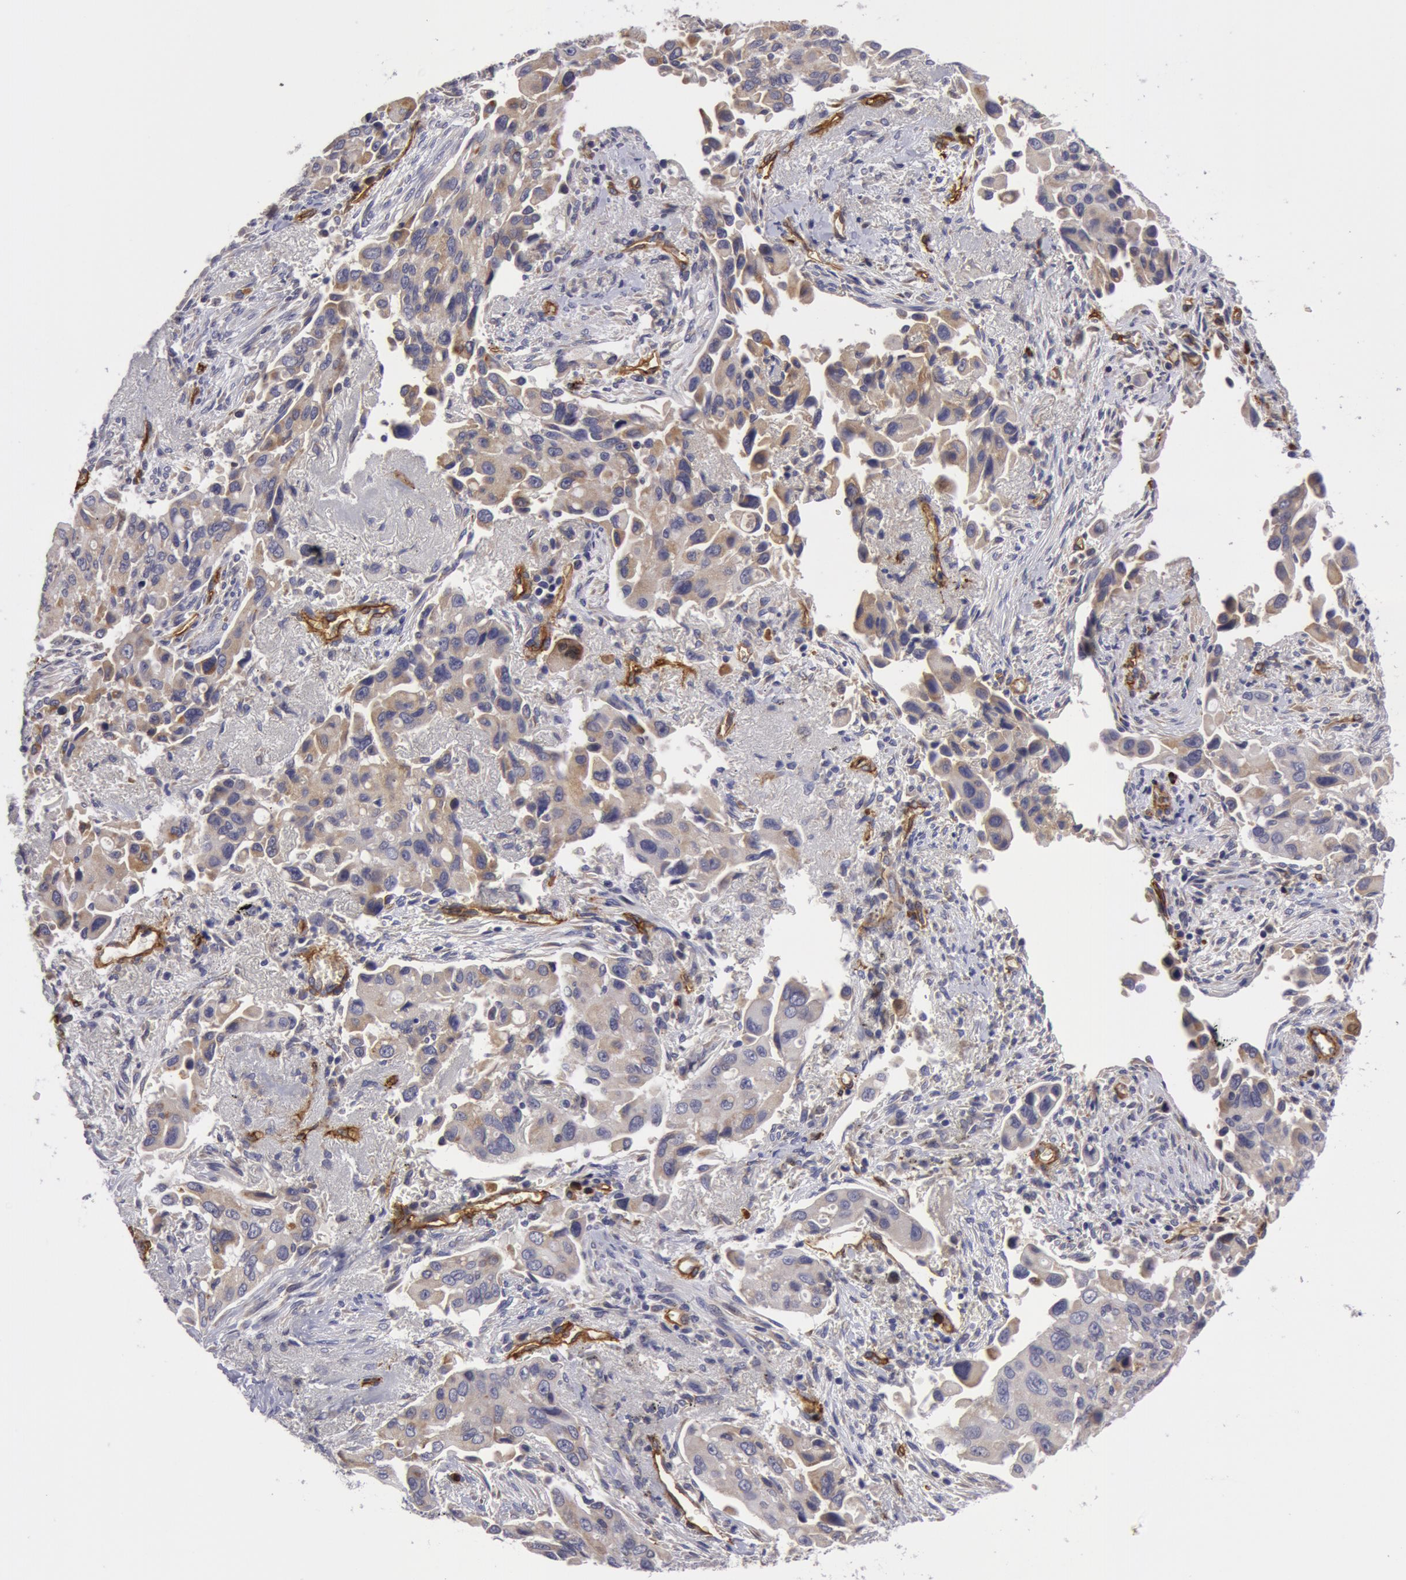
{"staining": {"intensity": "weak", "quantity": "<25%", "location": "cytoplasmic/membranous"}, "tissue": "lung cancer", "cell_type": "Tumor cells", "image_type": "cancer", "snomed": [{"axis": "morphology", "description": "Adenocarcinoma, NOS"}, {"axis": "topography", "description": "Lung"}], "caption": "Protein analysis of lung cancer reveals no significant expression in tumor cells.", "gene": "IL23A", "patient": {"sex": "male", "age": 68}}